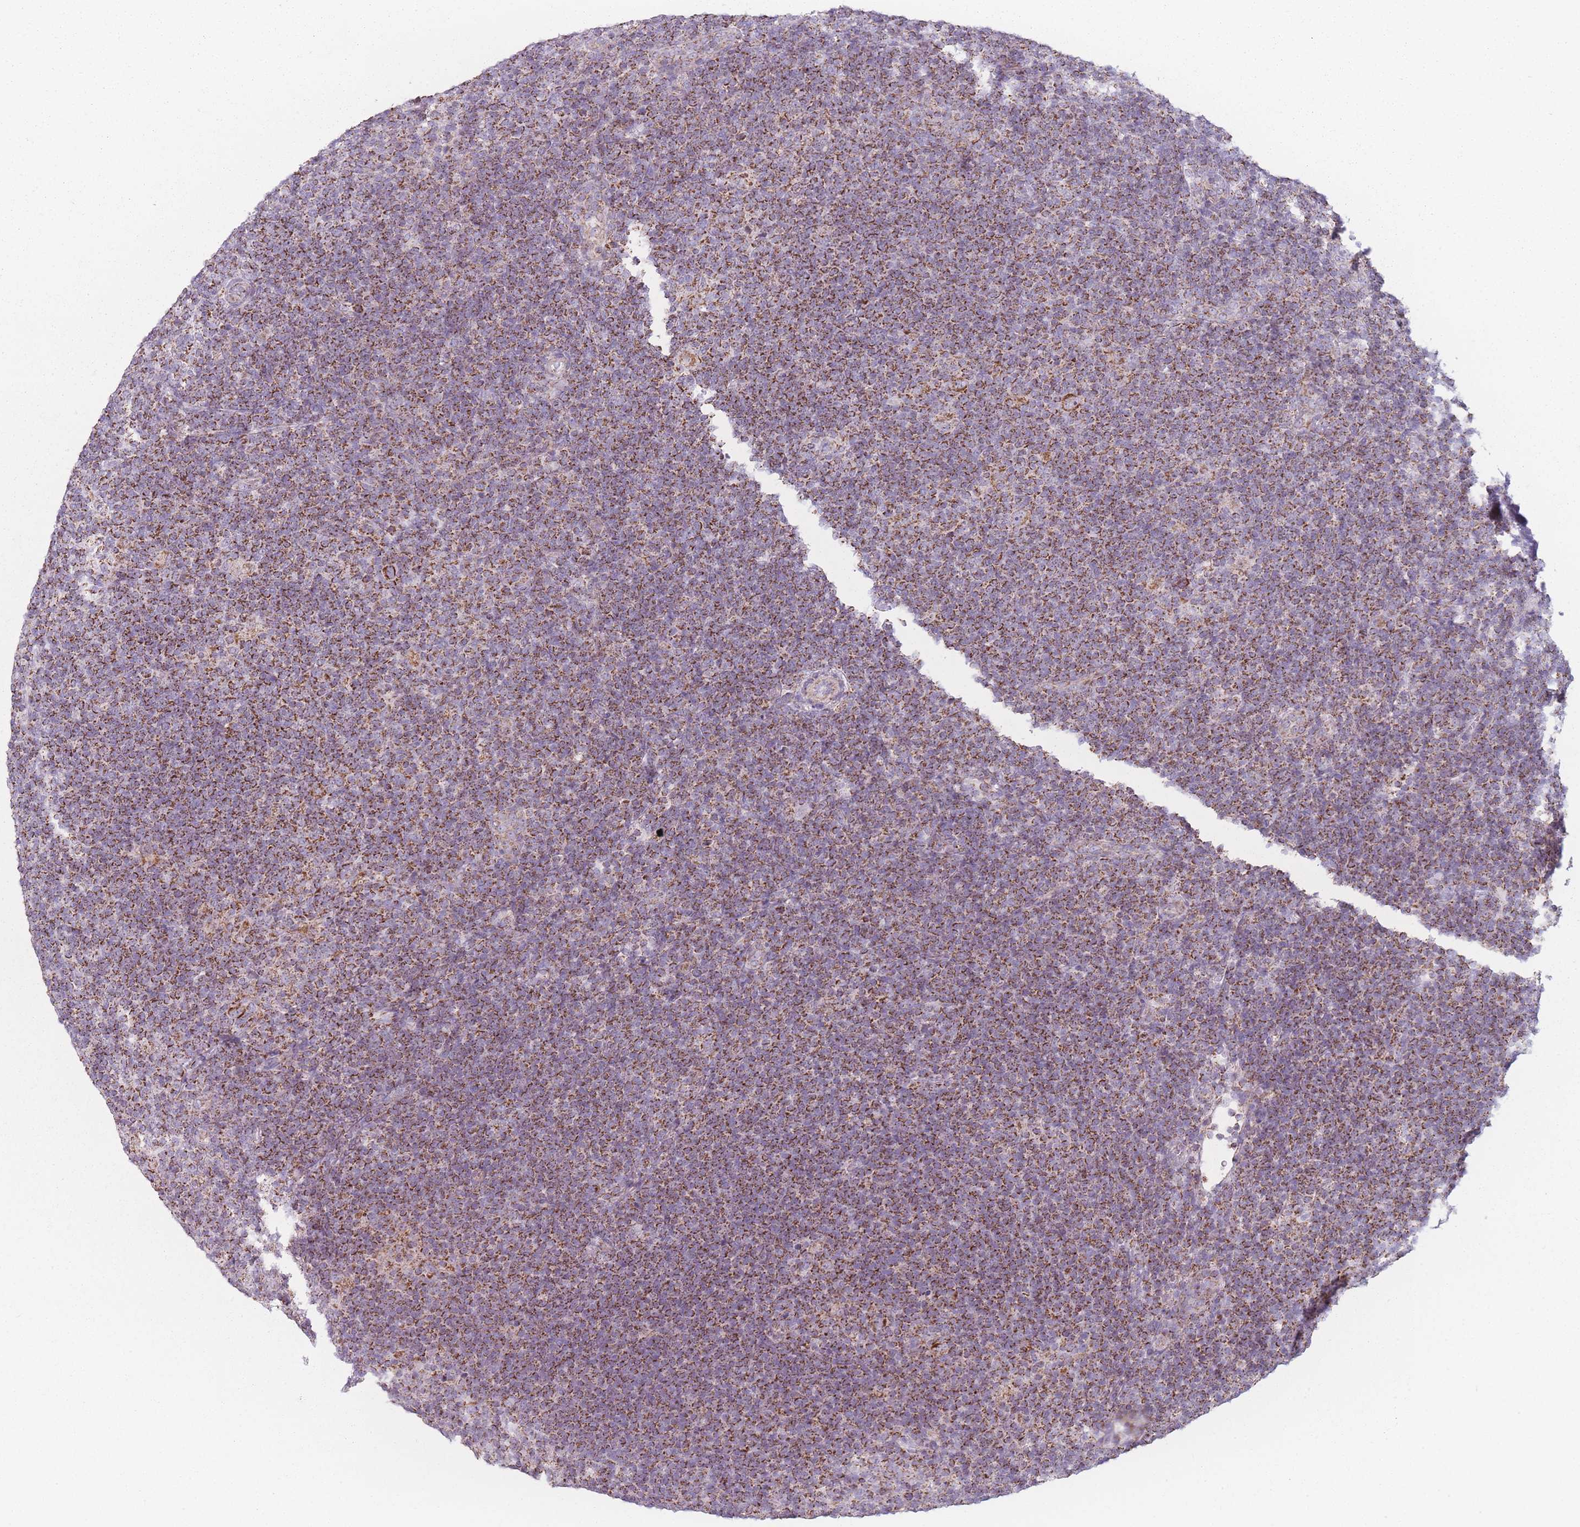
{"staining": {"intensity": "strong", "quantity": ">75%", "location": "cytoplasmic/membranous"}, "tissue": "lymphoma", "cell_type": "Tumor cells", "image_type": "cancer", "snomed": [{"axis": "morphology", "description": "Hodgkin's disease, NOS"}, {"axis": "topography", "description": "Lymph node"}], "caption": "DAB (3,3'-diaminobenzidine) immunohistochemical staining of human lymphoma exhibits strong cytoplasmic/membranous protein staining in about >75% of tumor cells. (IHC, brightfield microscopy, high magnification).", "gene": "DCHS1", "patient": {"sex": "female", "age": 57}}